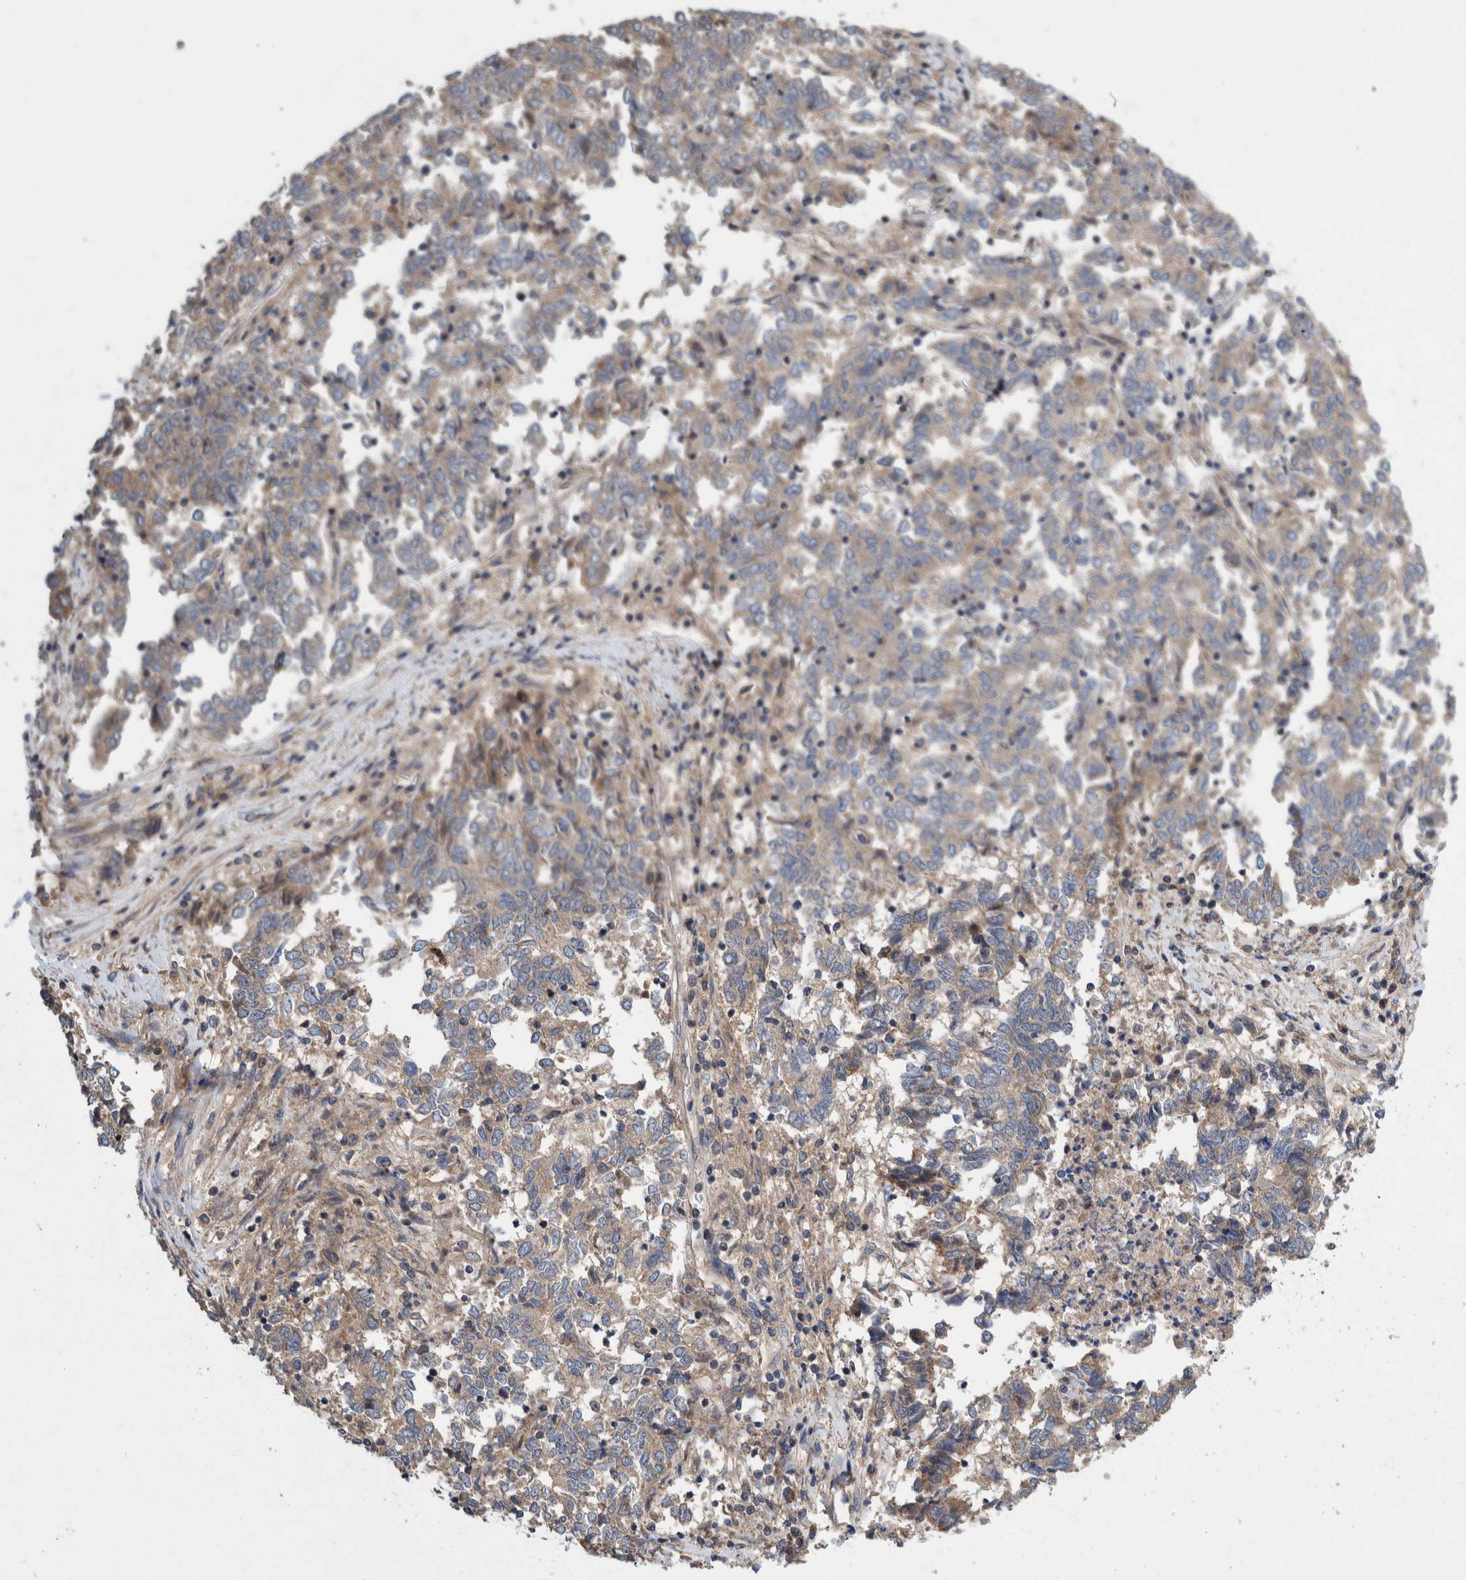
{"staining": {"intensity": "weak", "quantity": "25%-75%", "location": "cytoplasmic/membranous"}, "tissue": "endometrial cancer", "cell_type": "Tumor cells", "image_type": "cancer", "snomed": [{"axis": "morphology", "description": "Adenocarcinoma, NOS"}, {"axis": "topography", "description": "Endometrium"}], "caption": "This micrograph reveals endometrial cancer stained with IHC to label a protein in brown. The cytoplasmic/membranous of tumor cells show weak positivity for the protein. Nuclei are counter-stained blue.", "gene": "PIK3R6", "patient": {"sex": "female", "age": 80}}